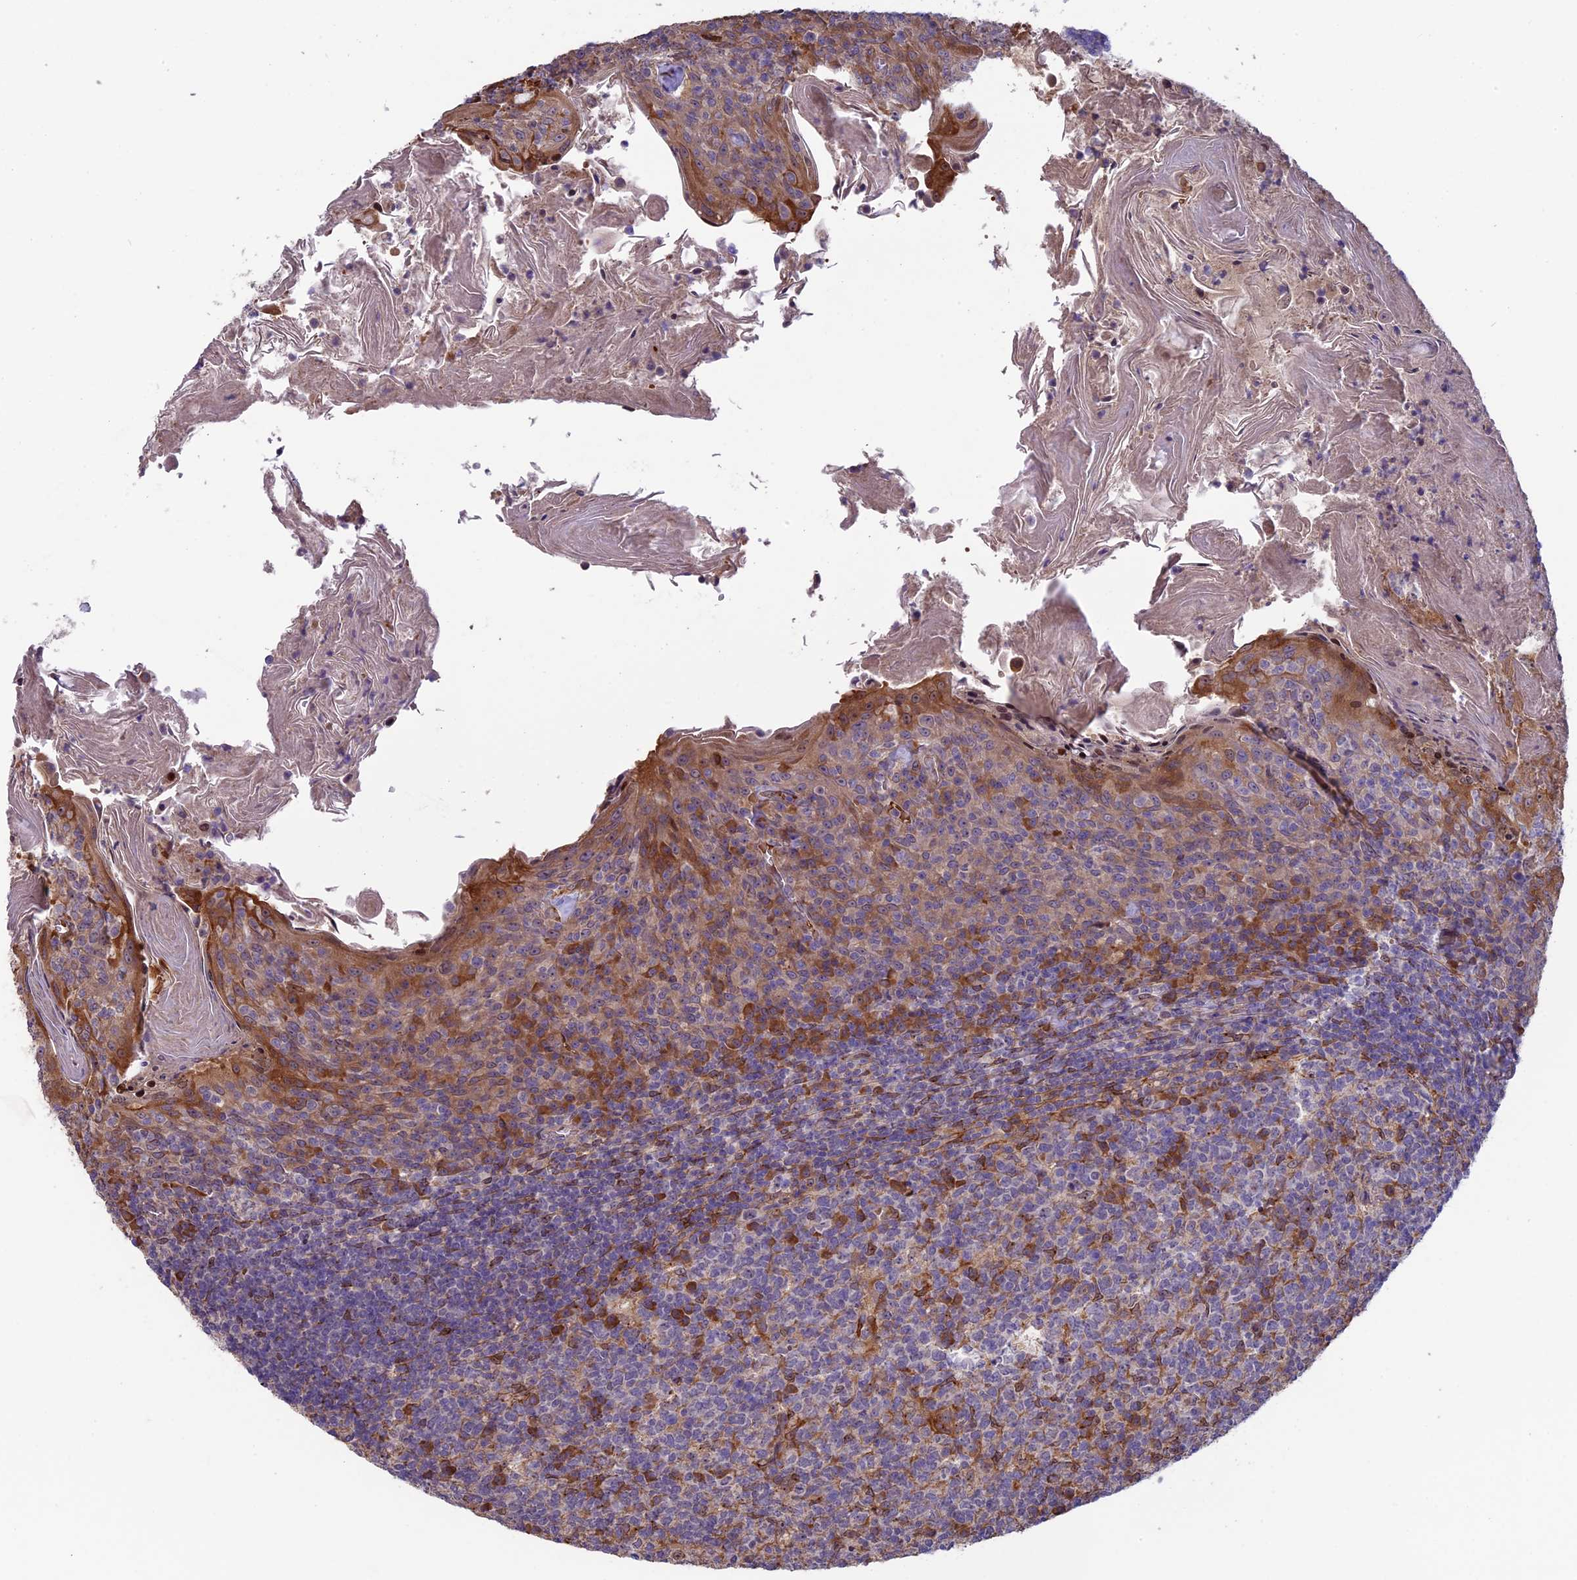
{"staining": {"intensity": "moderate", "quantity": "<25%", "location": "cytoplasmic/membranous"}, "tissue": "tonsil", "cell_type": "Germinal center cells", "image_type": "normal", "snomed": [{"axis": "morphology", "description": "Normal tissue, NOS"}, {"axis": "topography", "description": "Tonsil"}], "caption": "Immunohistochemical staining of benign human tonsil exhibits moderate cytoplasmic/membranous protein expression in about <25% of germinal center cells.", "gene": "CCDC9B", "patient": {"sex": "female", "age": 10}}